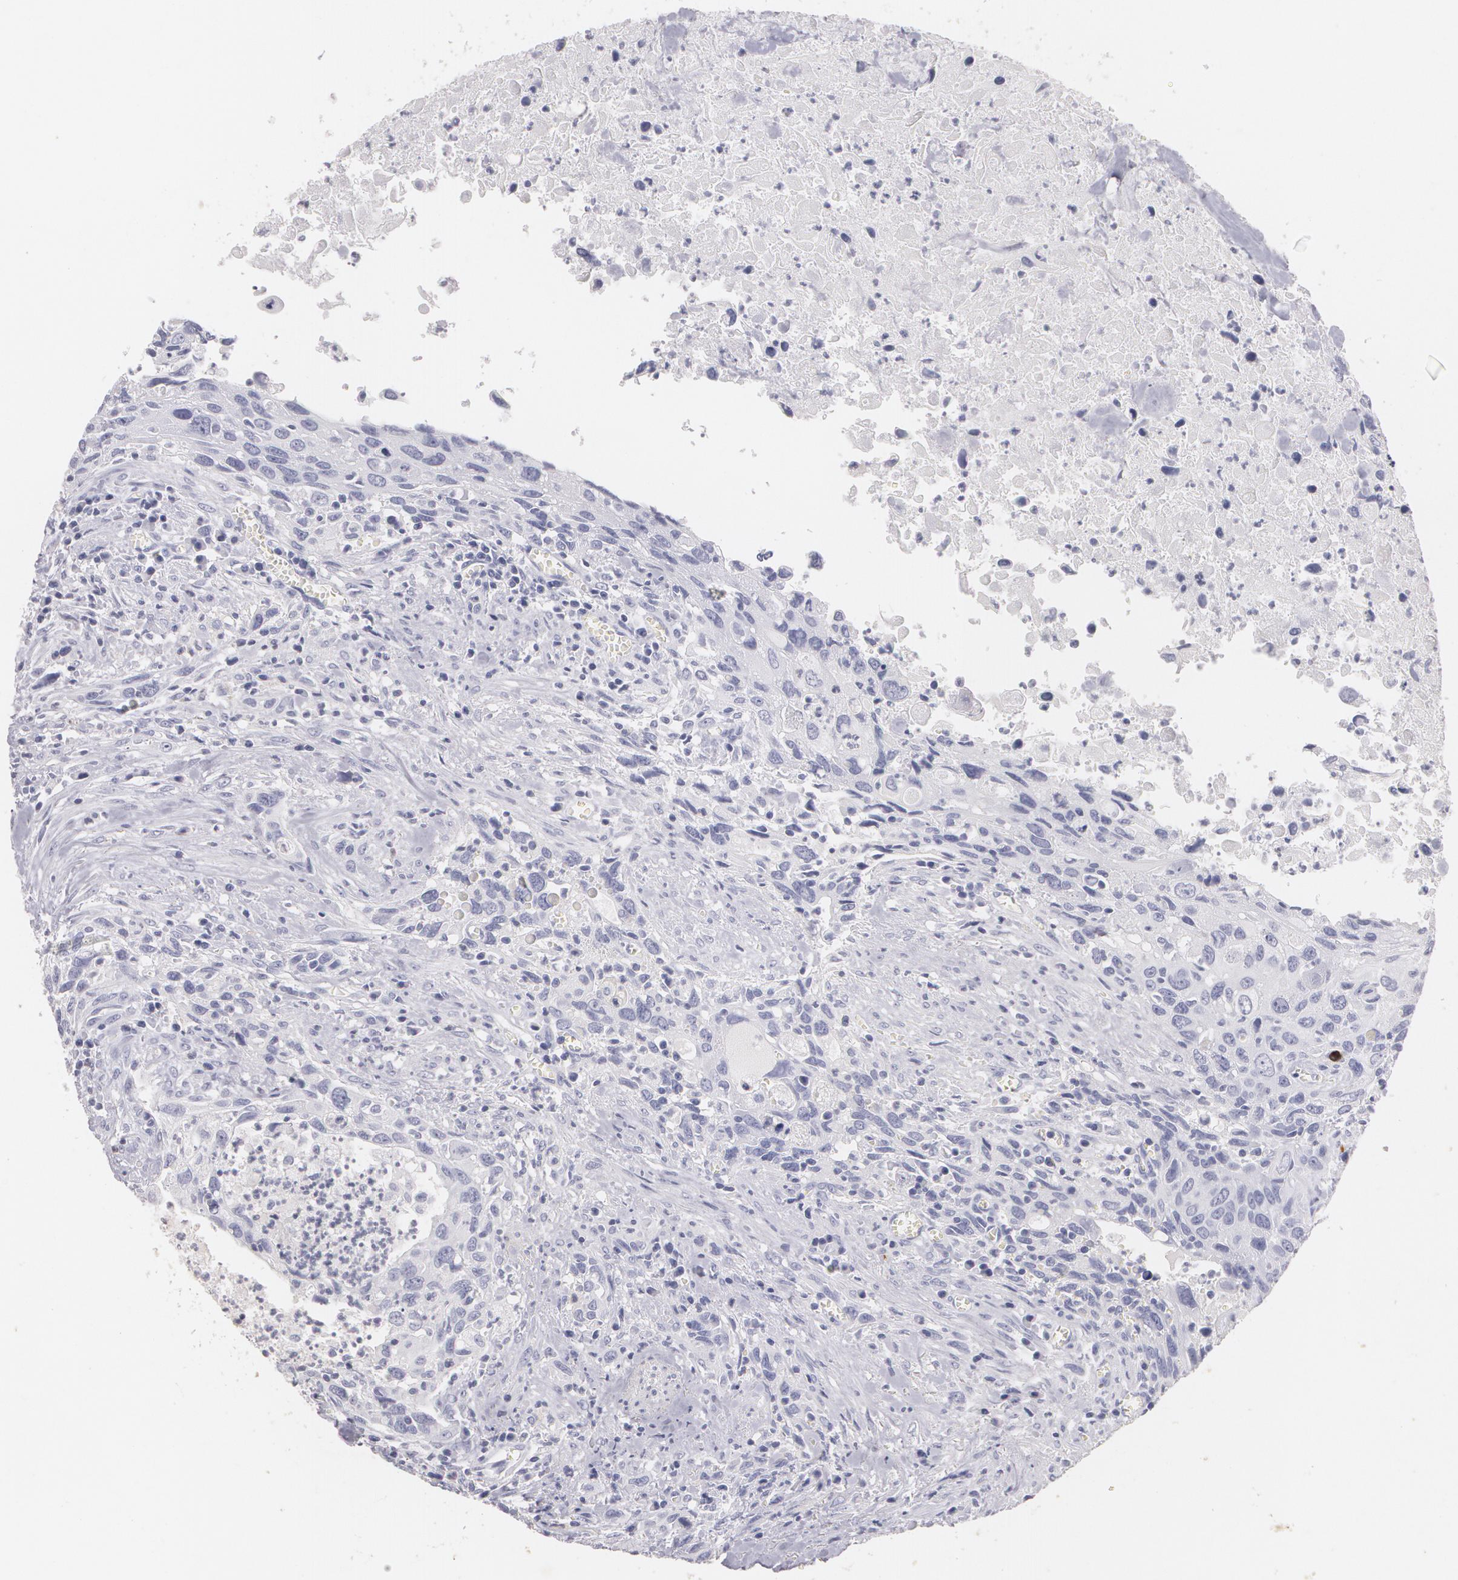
{"staining": {"intensity": "negative", "quantity": "none", "location": "none"}, "tissue": "urothelial cancer", "cell_type": "Tumor cells", "image_type": "cancer", "snomed": [{"axis": "morphology", "description": "Urothelial carcinoma, High grade"}, {"axis": "topography", "description": "Urinary bladder"}], "caption": "This image is of urothelial cancer stained with immunohistochemistry (IHC) to label a protein in brown with the nuclei are counter-stained blue. There is no expression in tumor cells. (IHC, brightfield microscopy, high magnification).", "gene": "NGFR", "patient": {"sex": "male", "age": 71}}